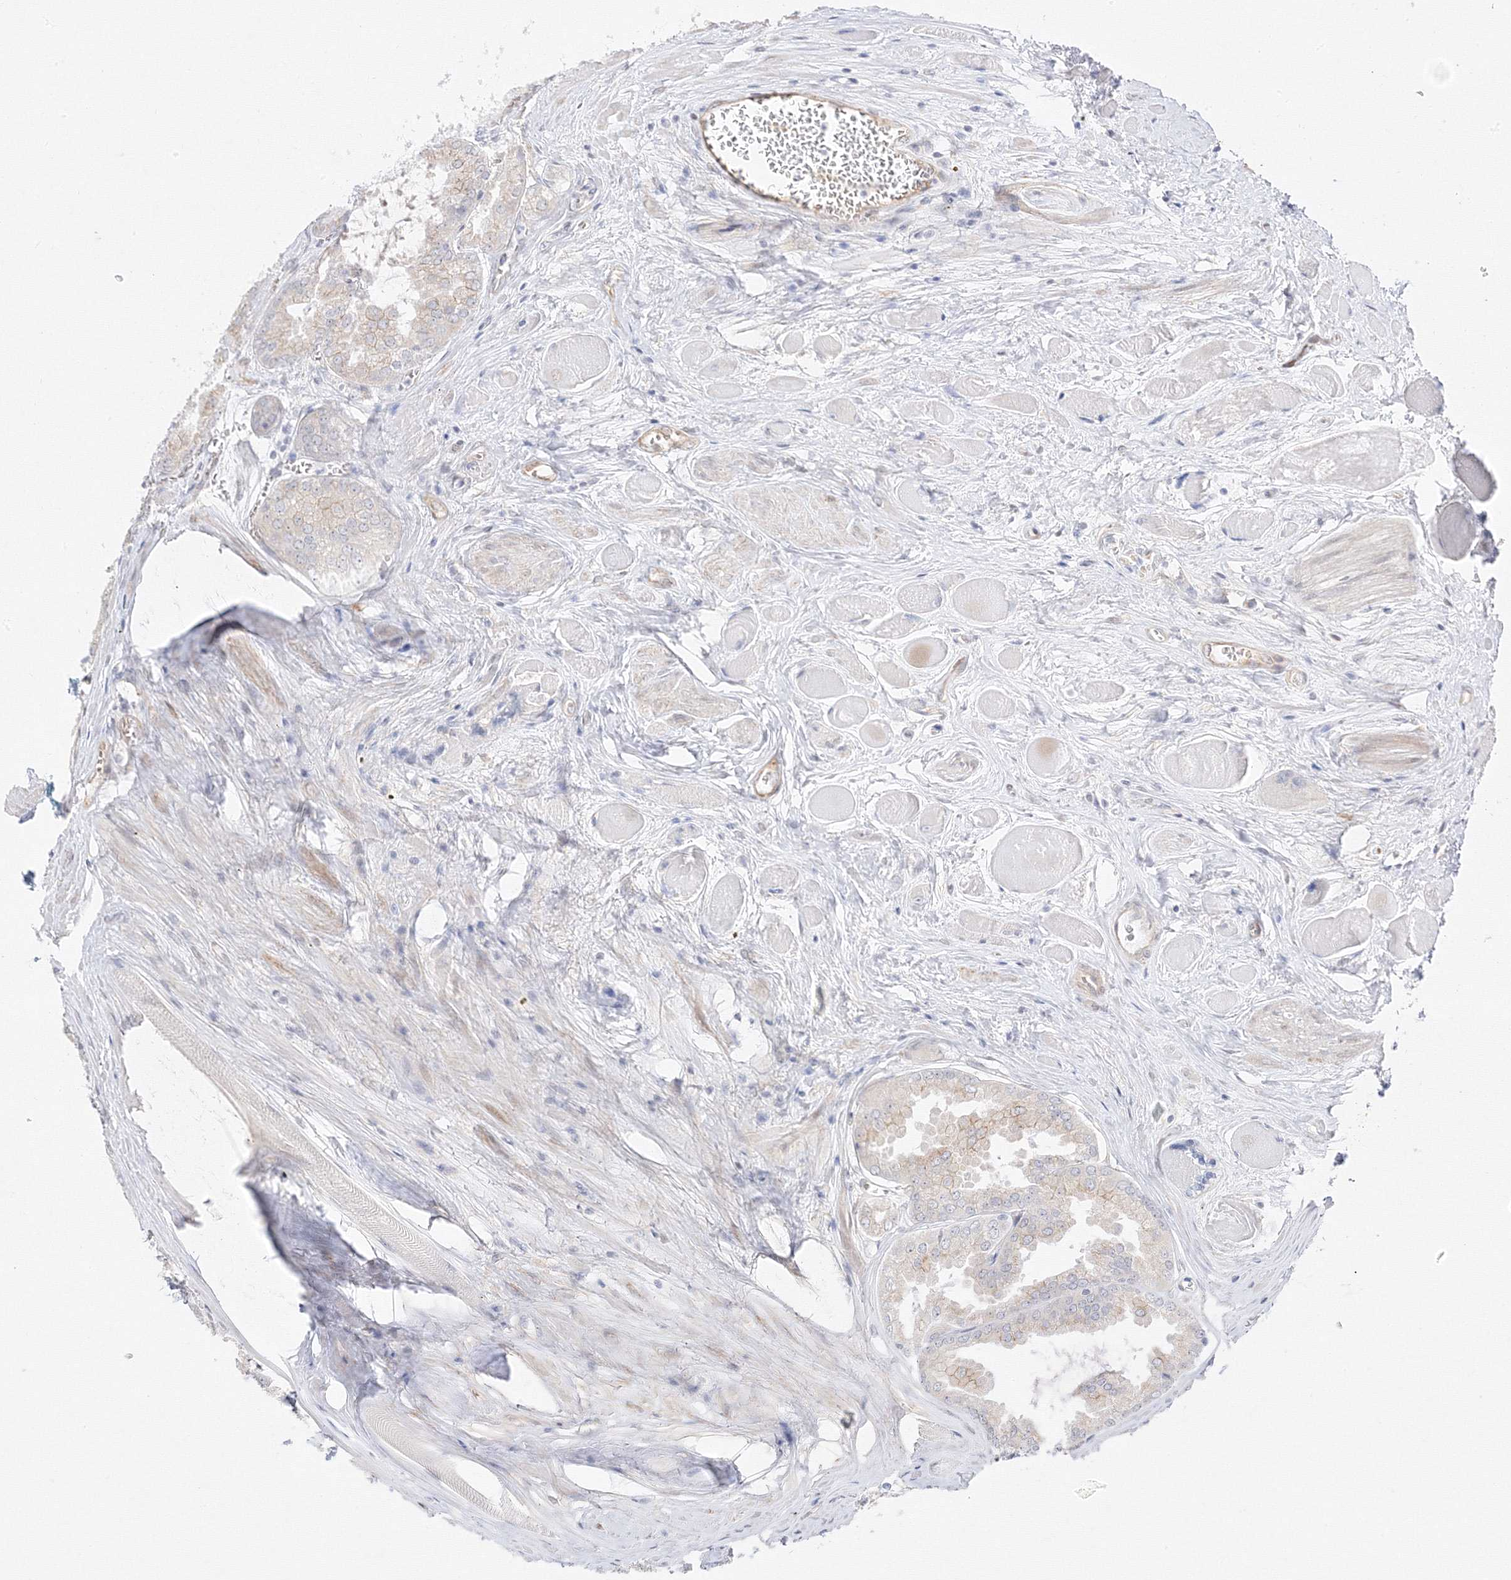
{"staining": {"intensity": "weak", "quantity": "25%-75%", "location": "cytoplasmic/membranous"}, "tissue": "prostate cancer", "cell_type": "Tumor cells", "image_type": "cancer", "snomed": [{"axis": "morphology", "description": "Adenocarcinoma, Low grade"}, {"axis": "topography", "description": "Prostate"}], "caption": "This photomicrograph reveals immunohistochemistry (IHC) staining of prostate cancer, with low weak cytoplasmic/membranous expression in about 25%-75% of tumor cells.", "gene": "C2CD2", "patient": {"sex": "male", "age": 67}}